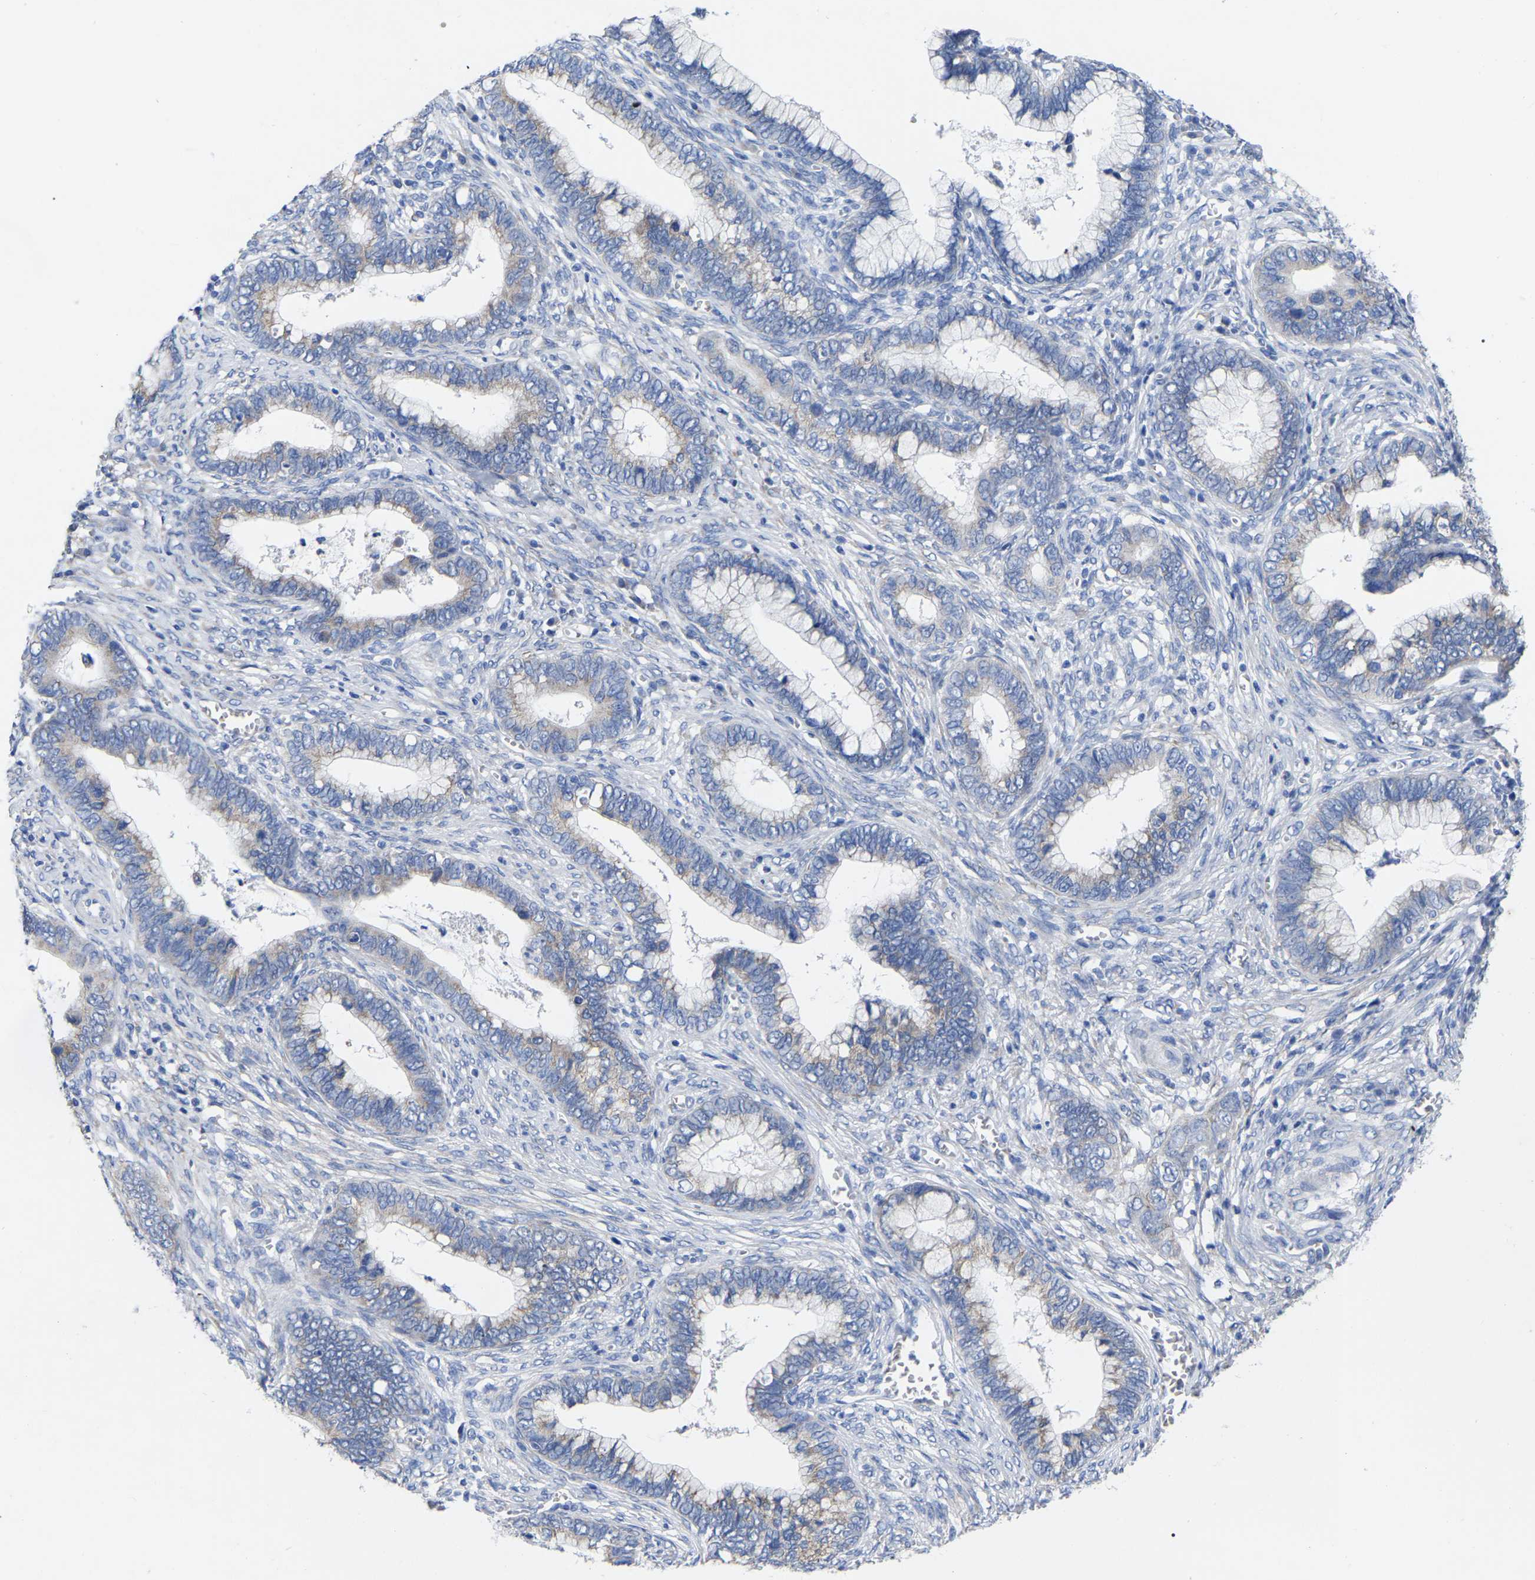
{"staining": {"intensity": "weak", "quantity": "<25%", "location": "cytoplasmic/membranous"}, "tissue": "cervical cancer", "cell_type": "Tumor cells", "image_type": "cancer", "snomed": [{"axis": "morphology", "description": "Adenocarcinoma, NOS"}, {"axis": "topography", "description": "Cervix"}], "caption": "High magnification brightfield microscopy of cervical cancer (adenocarcinoma) stained with DAB (brown) and counterstained with hematoxylin (blue): tumor cells show no significant positivity.", "gene": "GDF3", "patient": {"sex": "female", "age": 44}}